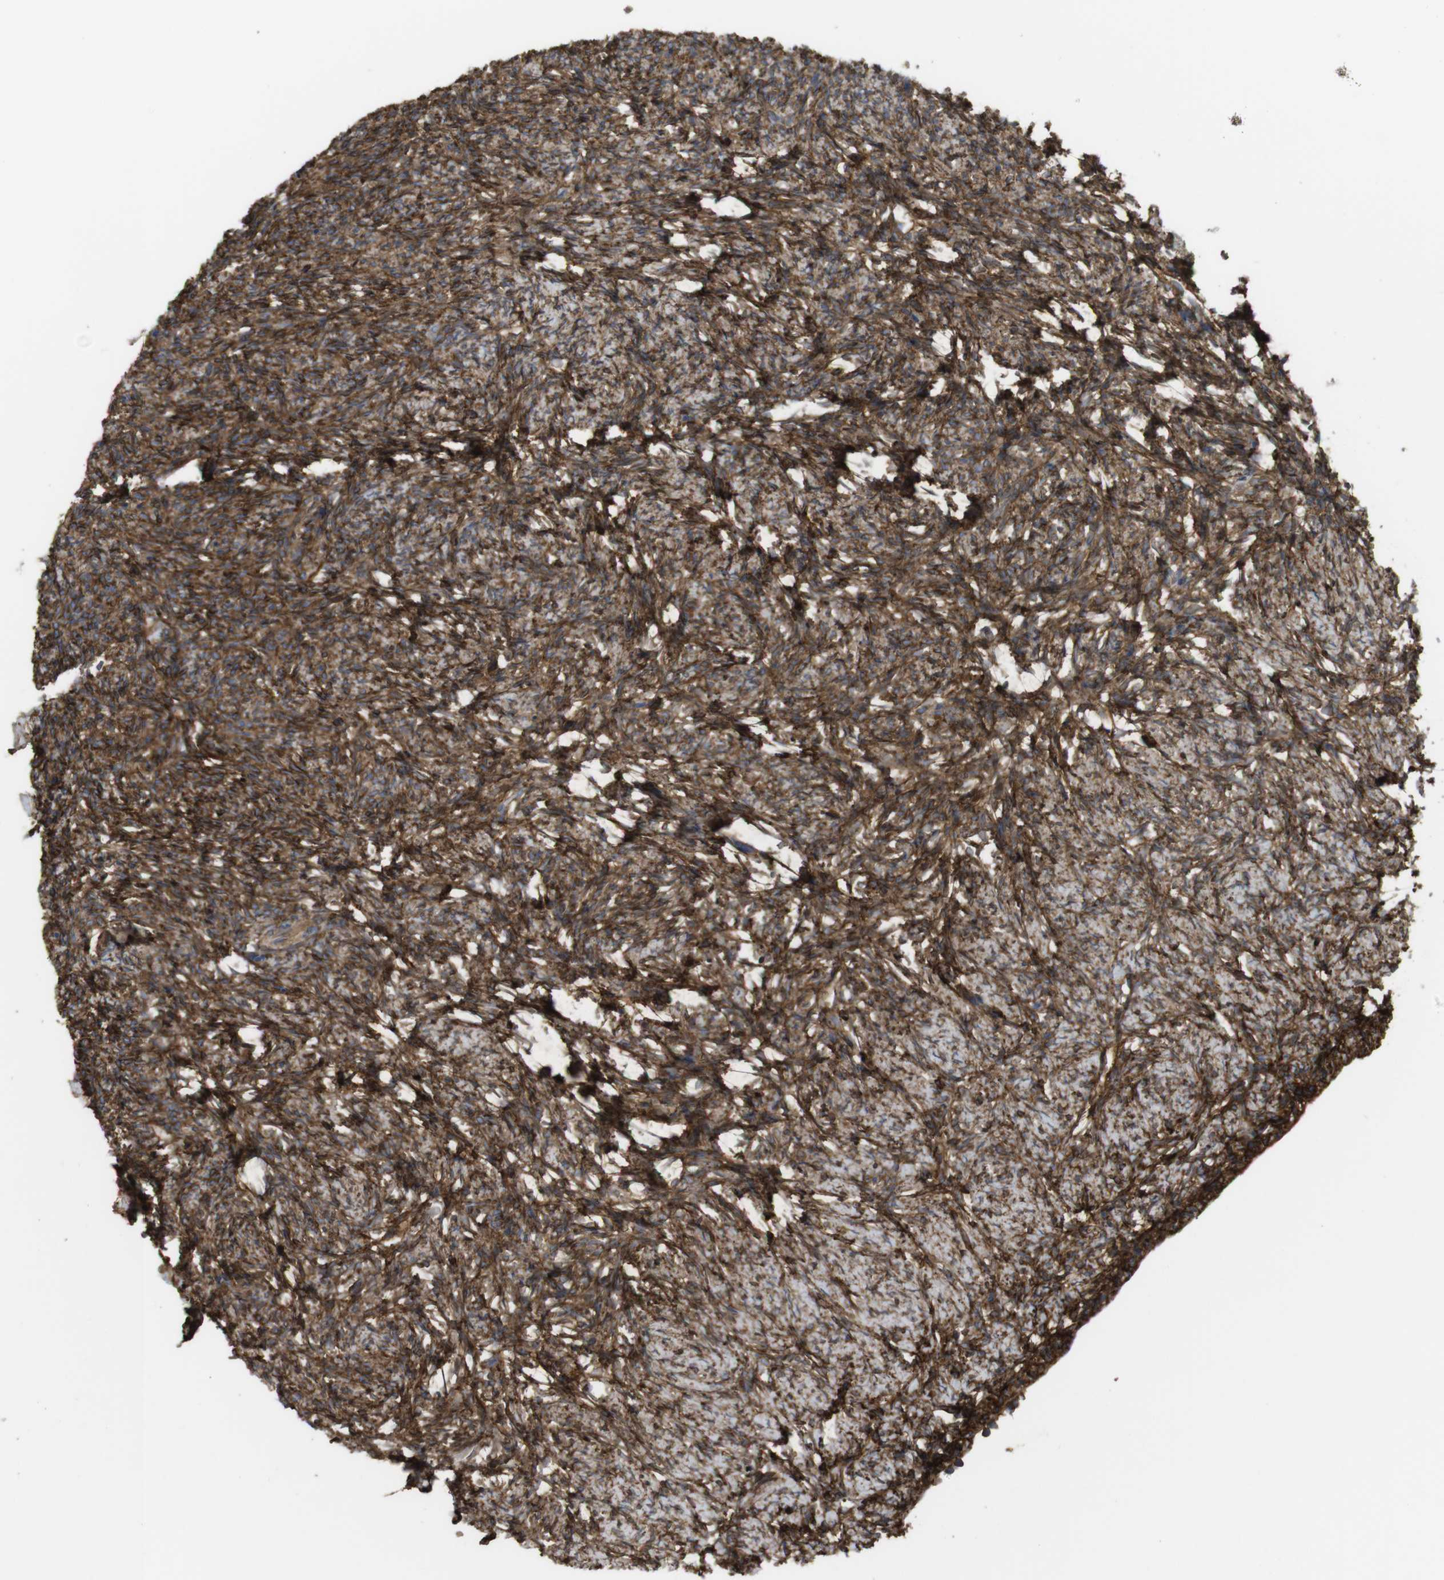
{"staining": {"intensity": "strong", "quantity": ">75%", "location": "cytoplasmic/membranous"}, "tissue": "ovary", "cell_type": "Ovarian stroma cells", "image_type": "normal", "snomed": [{"axis": "morphology", "description": "Normal tissue, NOS"}, {"axis": "topography", "description": "Ovary"}], "caption": "Ovary stained with immunohistochemistry shows strong cytoplasmic/membranous positivity in about >75% of ovarian stroma cells.", "gene": "CYBRD1", "patient": {"sex": "female", "age": 60}}